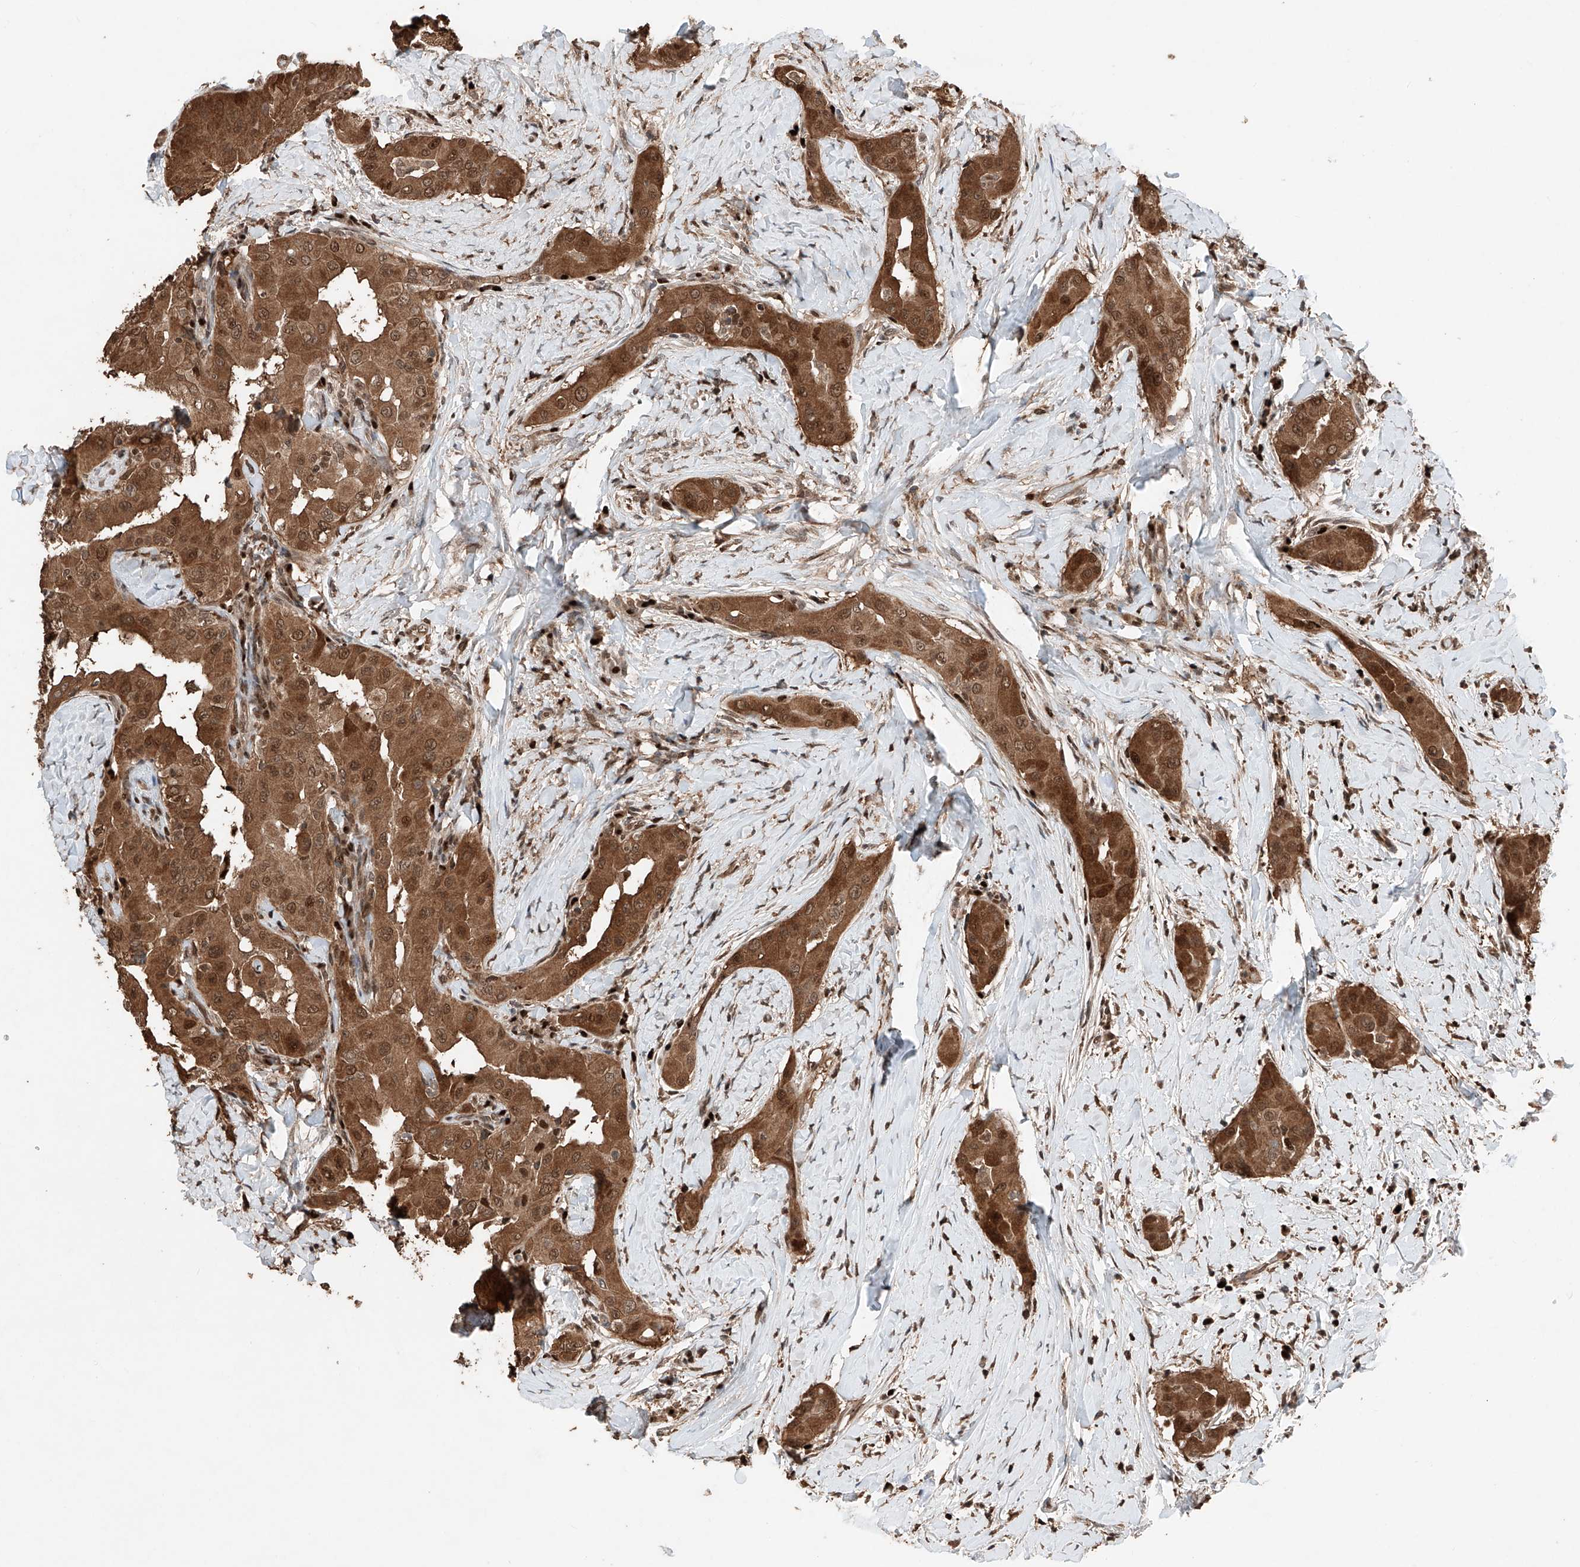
{"staining": {"intensity": "strong", "quantity": ">75%", "location": "cytoplasmic/membranous,nuclear"}, "tissue": "thyroid cancer", "cell_type": "Tumor cells", "image_type": "cancer", "snomed": [{"axis": "morphology", "description": "Papillary adenocarcinoma, NOS"}, {"axis": "topography", "description": "Thyroid gland"}], "caption": "An IHC histopathology image of neoplastic tissue is shown. Protein staining in brown shows strong cytoplasmic/membranous and nuclear positivity in papillary adenocarcinoma (thyroid) within tumor cells. The staining was performed using DAB to visualize the protein expression in brown, while the nuclei were stained in blue with hematoxylin (Magnification: 20x).", "gene": "RMND1", "patient": {"sex": "male", "age": 33}}